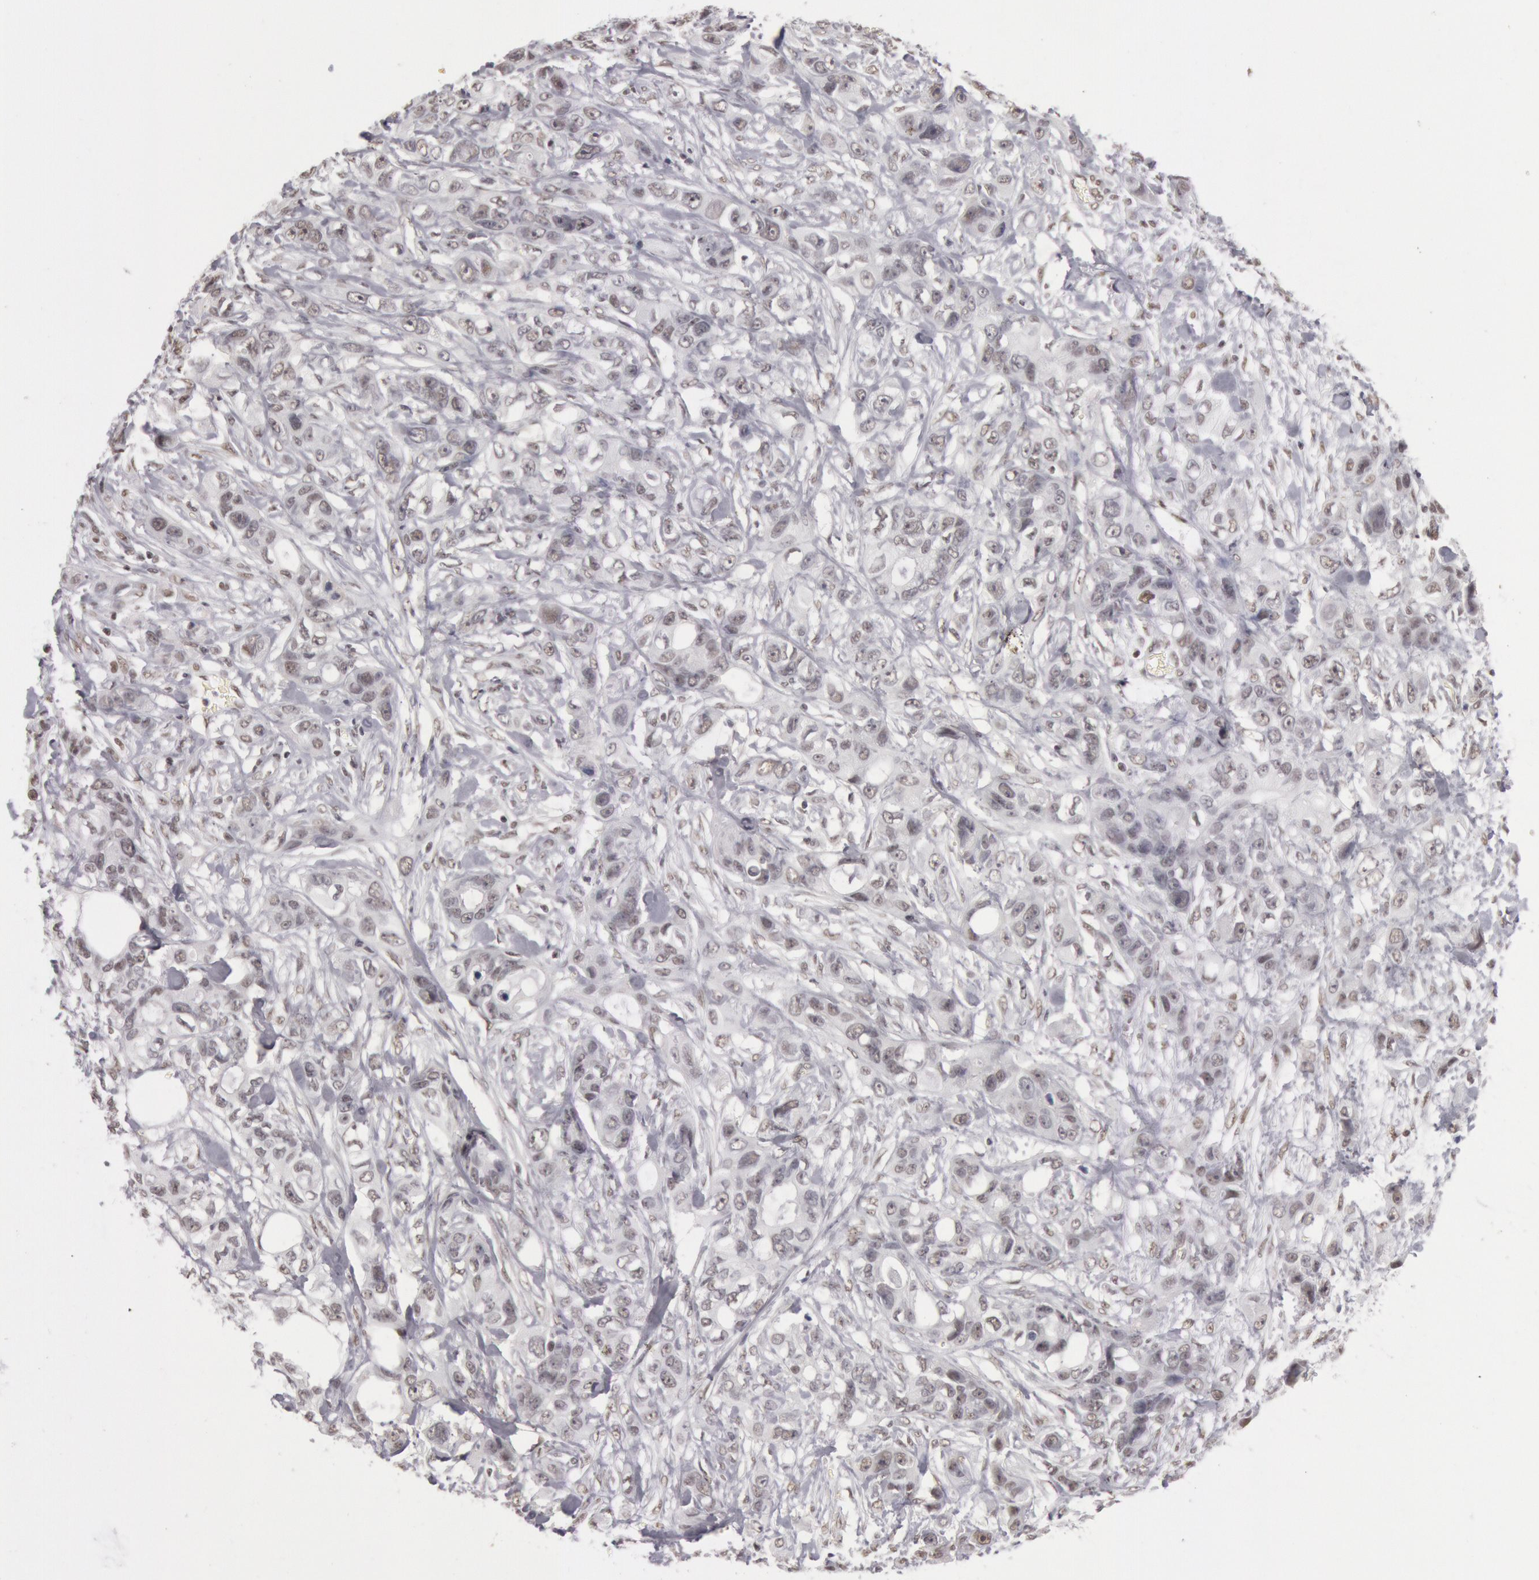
{"staining": {"intensity": "weak", "quantity": ">75%", "location": "nuclear"}, "tissue": "stomach cancer", "cell_type": "Tumor cells", "image_type": "cancer", "snomed": [{"axis": "morphology", "description": "Adenocarcinoma, NOS"}, {"axis": "topography", "description": "Stomach, upper"}], "caption": "High-magnification brightfield microscopy of stomach cancer (adenocarcinoma) stained with DAB (3,3'-diaminobenzidine) (brown) and counterstained with hematoxylin (blue). tumor cells exhibit weak nuclear expression is identified in about>75% of cells. (DAB (3,3'-diaminobenzidine) IHC with brightfield microscopy, high magnification).", "gene": "ESS2", "patient": {"sex": "male", "age": 47}}